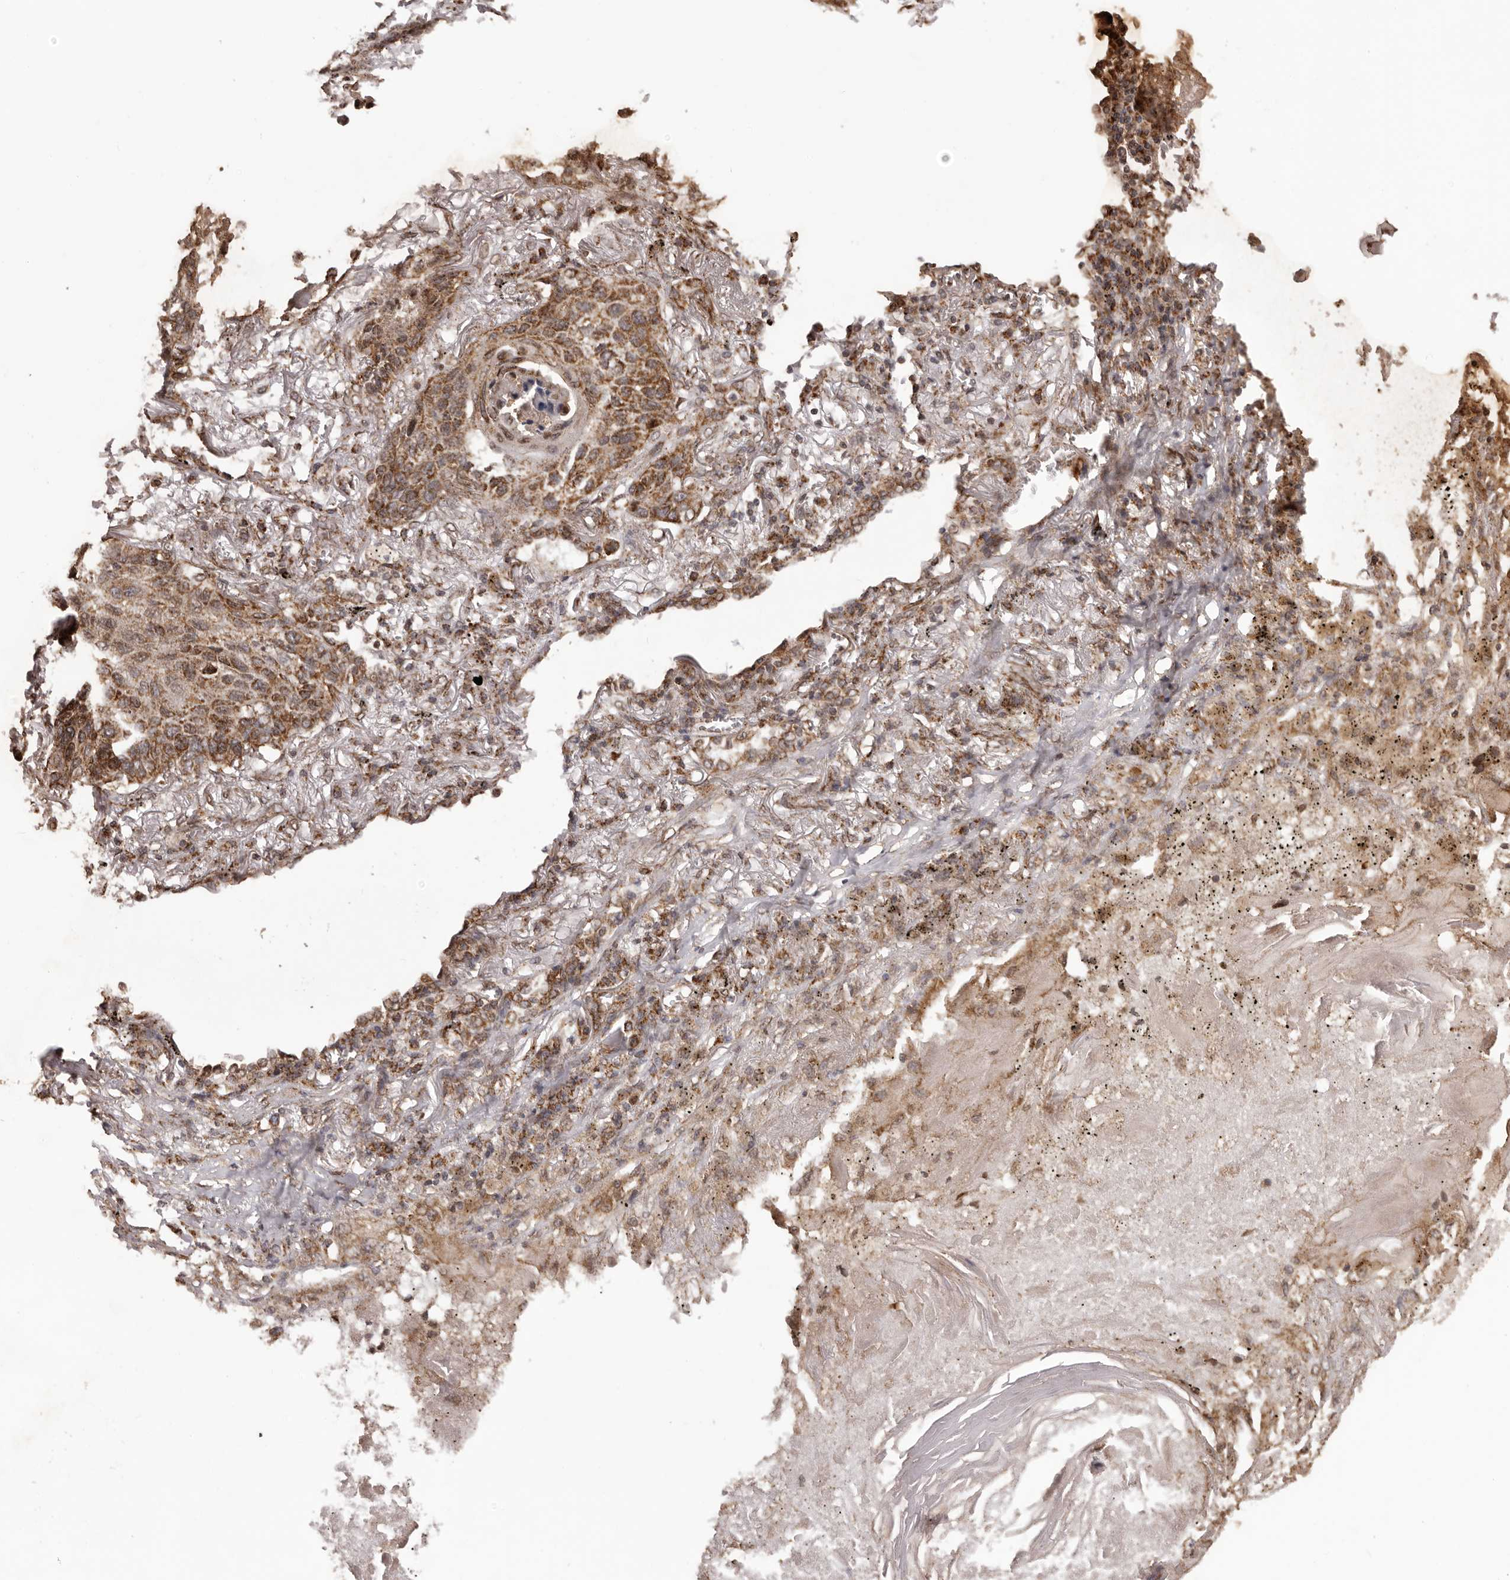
{"staining": {"intensity": "strong", "quantity": "25%-75%", "location": "cytoplasmic/membranous"}, "tissue": "lung cancer", "cell_type": "Tumor cells", "image_type": "cancer", "snomed": [{"axis": "morphology", "description": "Squamous cell carcinoma, NOS"}, {"axis": "topography", "description": "Lung"}], "caption": "DAB immunohistochemical staining of human lung squamous cell carcinoma reveals strong cytoplasmic/membranous protein staining in approximately 25%-75% of tumor cells. The staining is performed using DAB brown chromogen to label protein expression. The nuclei are counter-stained blue using hematoxylin.", "gene": "CHRM2", "patient": {"sex": "female", "age": 63}}